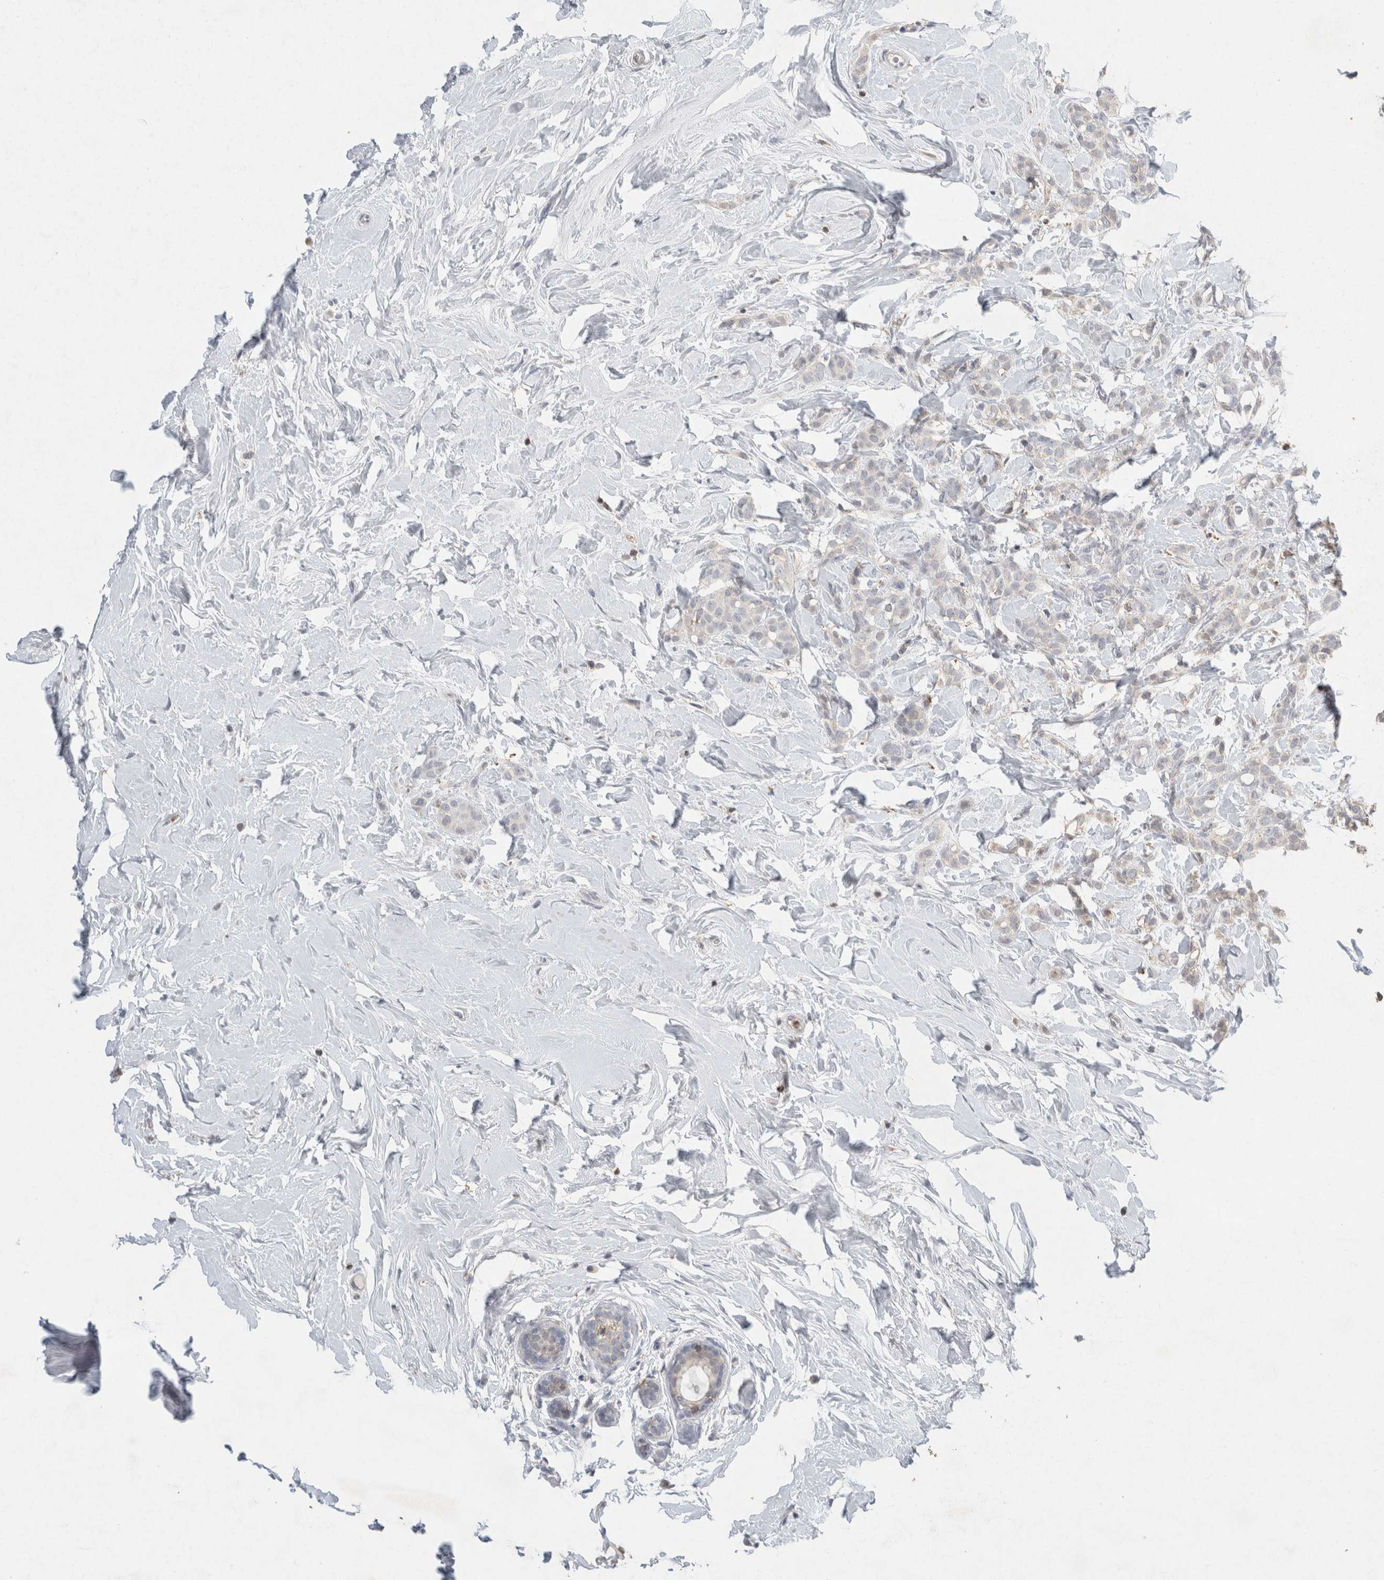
{"staining": {"intensity": "negative", "quantity": "none", "location": "none"}, "tissue": "breast cancer", "cell_type": "Tumor cells", "image_type": "cancer", "snomed": [{"axis": "morphology", "description": "Lobular carcinoma, in situ"}, {"axis": "morphology", "description": "Lobular carcinoma"}, {"axis": "topography", "description": "Breast"}], "caption": "DAB immunohistochemical staining of human breast lobular carcinoma displays no significant expression in tumor cells.", "gene": "AGMAT", "patient": {"sex": "female", "age": 41}}